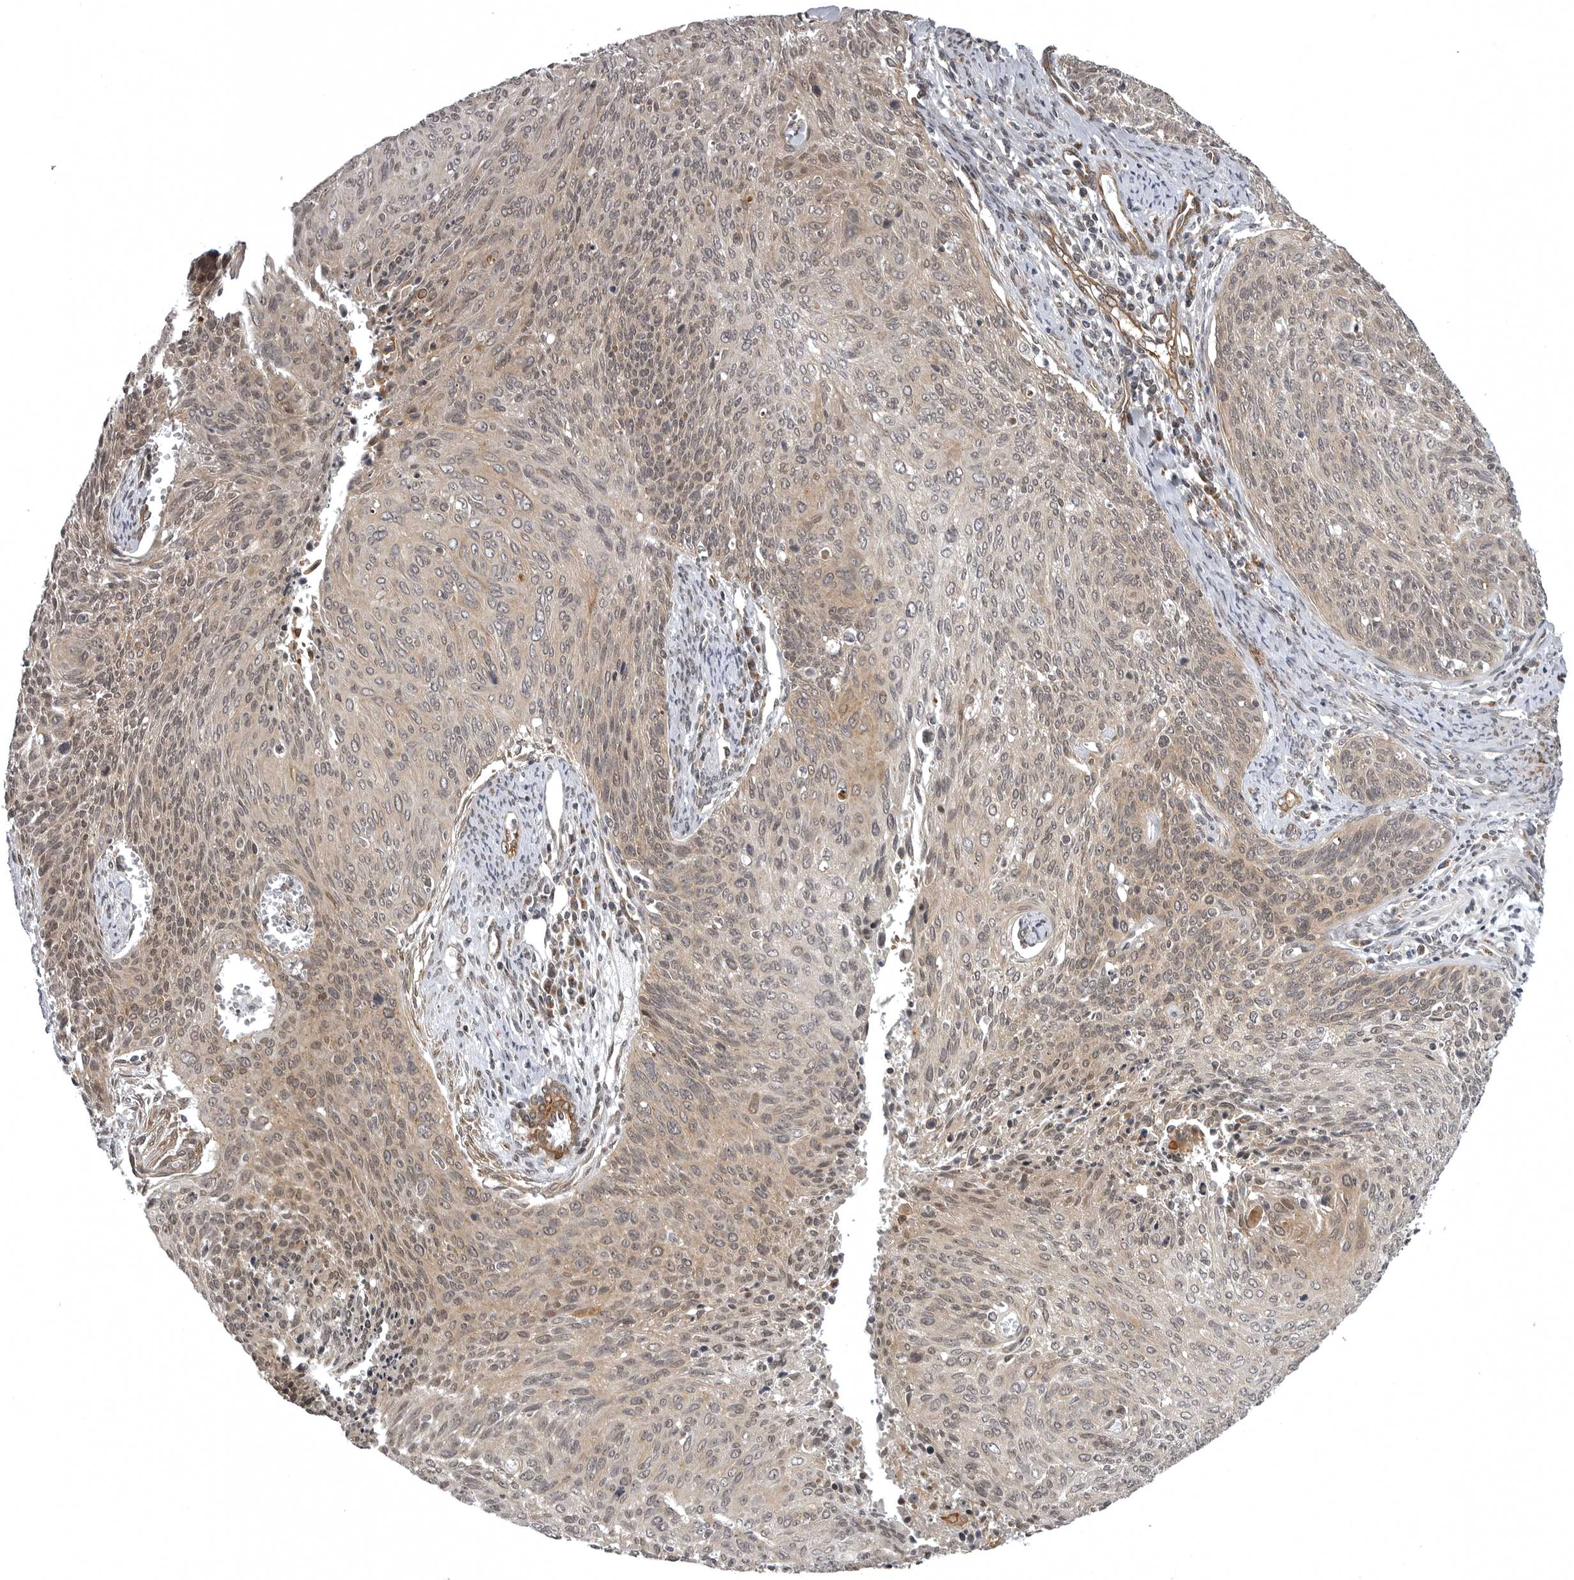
{"staining": {"intensity": "weak", "quantity": ">75%", "location": "cytoplasmic/membranous,nuclear"}, "tissue": "cervical cancer", "cell_type": "Tumor cells", "image_type": "cancer", "snomed": [{"axis": "morphology", "description": "Squamous cell carcinoma, NOS"}, {"axis": "topography", "description": "Cervix"}], "caption": "A histopathology image showing weak cytoplasmic/membranous and nuclear expression in approximately >75% of tumor cells in cervical cancer (squamous cell carcinoma), as visualized by brown immunohistochemical staining.", "gene": "SNX16", "patient": {"sex": "female", "age": 55}}